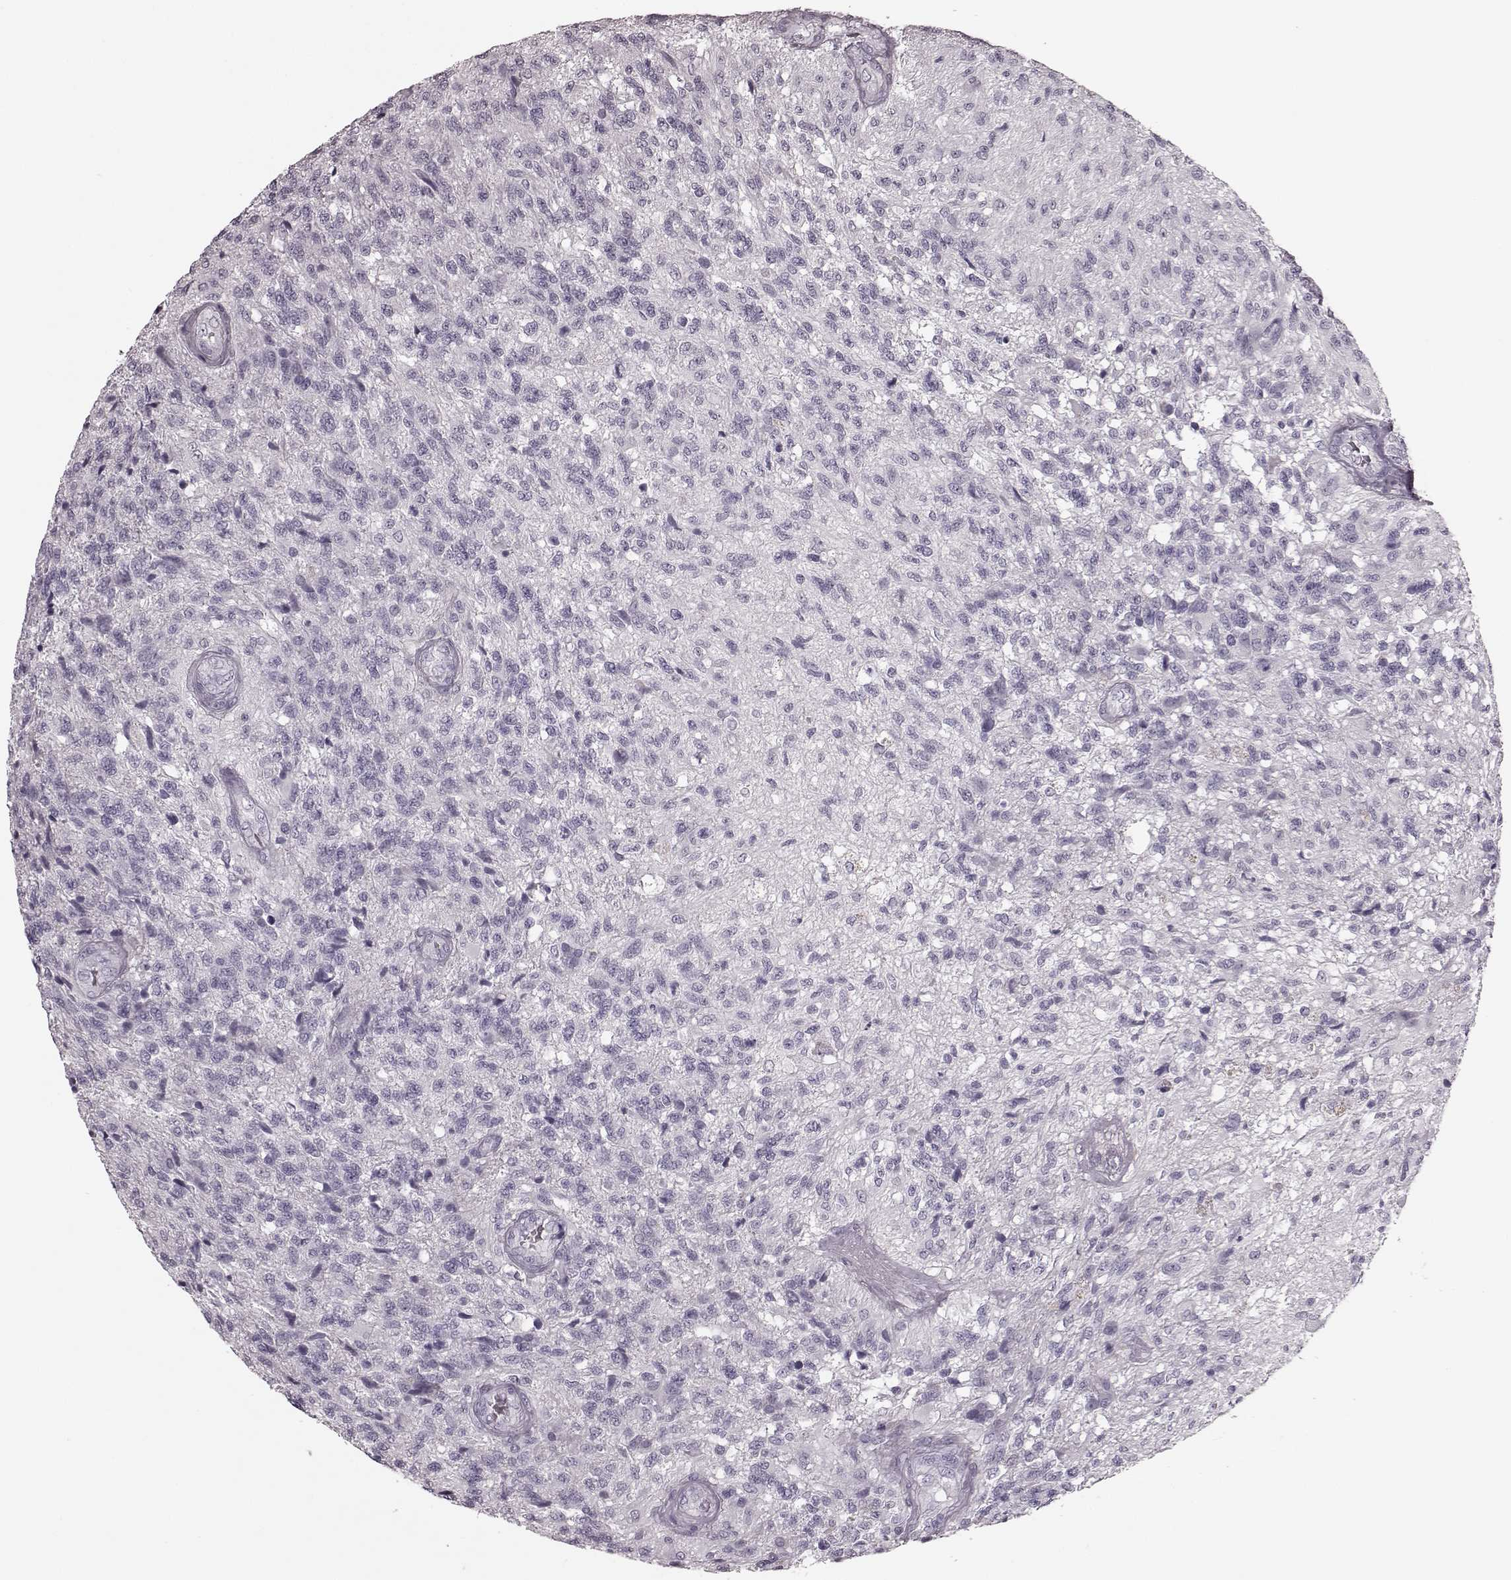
{"staining": {"intensity": "negative", "quantity": "none", "location": "none"}, "tissue": "glioma", "cell_type": "Tumor cells", "image_type": "cancer", "snomed": [{"axis": "morphology", "description": "Glioma, malignant, High grade"}, {"axis": "topography", "description": "Brain"}], "caption": "Immunohistochemistry of human malignant high-grade glioma shows no staining in tumor cells. (DAB (3,3'-diaminobenzidine) immunohistochemistry (IHC) visualized using brightfield microscopy, high magnification).", "gene": "TRPM1", "patient": {"sex": "male", "age": 56}}